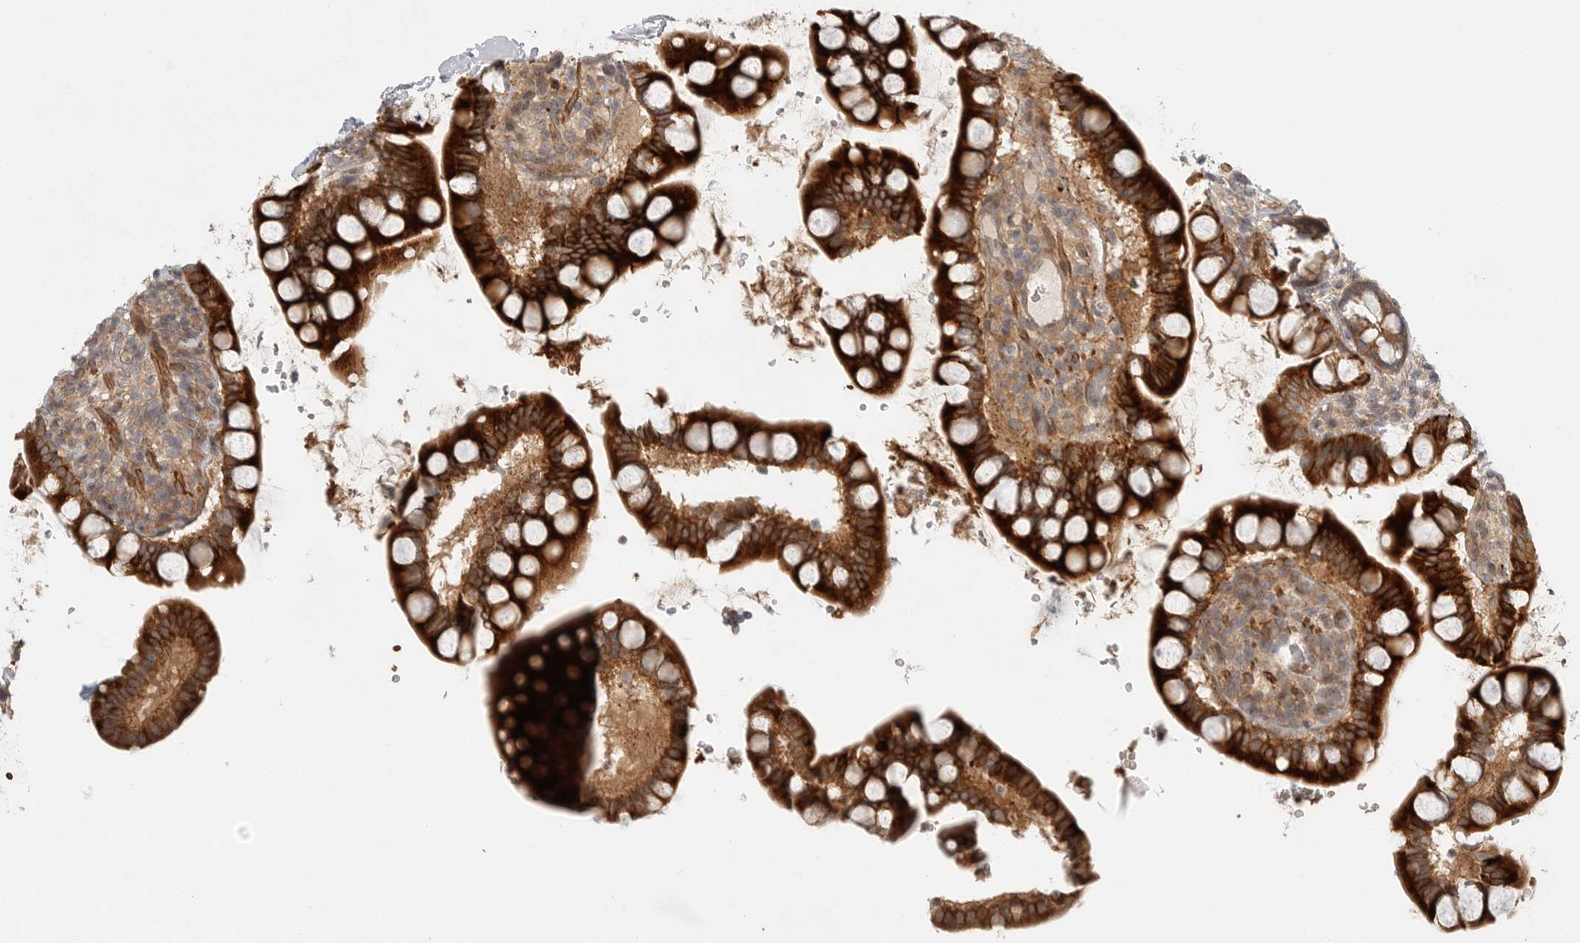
{"staining": {"intensity": "strong", "quantity": ">75%", "location": "cytoplasmic/membranous"}, "tissue": "small intestine", "cell_type": "Glandular cells", "image_type": "normal", "snomed": [{"axis": "morphology", "description": "Normal tissue, NOS"}, {"axis": "topography", "description": "Smooth muscle"}, {"axis": "topography", "description": "Small intestine"}], "caption": "Immunohistochemical staining of unremarkable human small intestine exhibits strong cytoplasmic/membranous protein expression in approximately >75% of glandular cells. Immunohistochemistry (ihc) stains the protein of interest in brown and the nuclei are stained blue.", "gene": "CCPG1", "patient": {"sex": "female", "age": 84}}